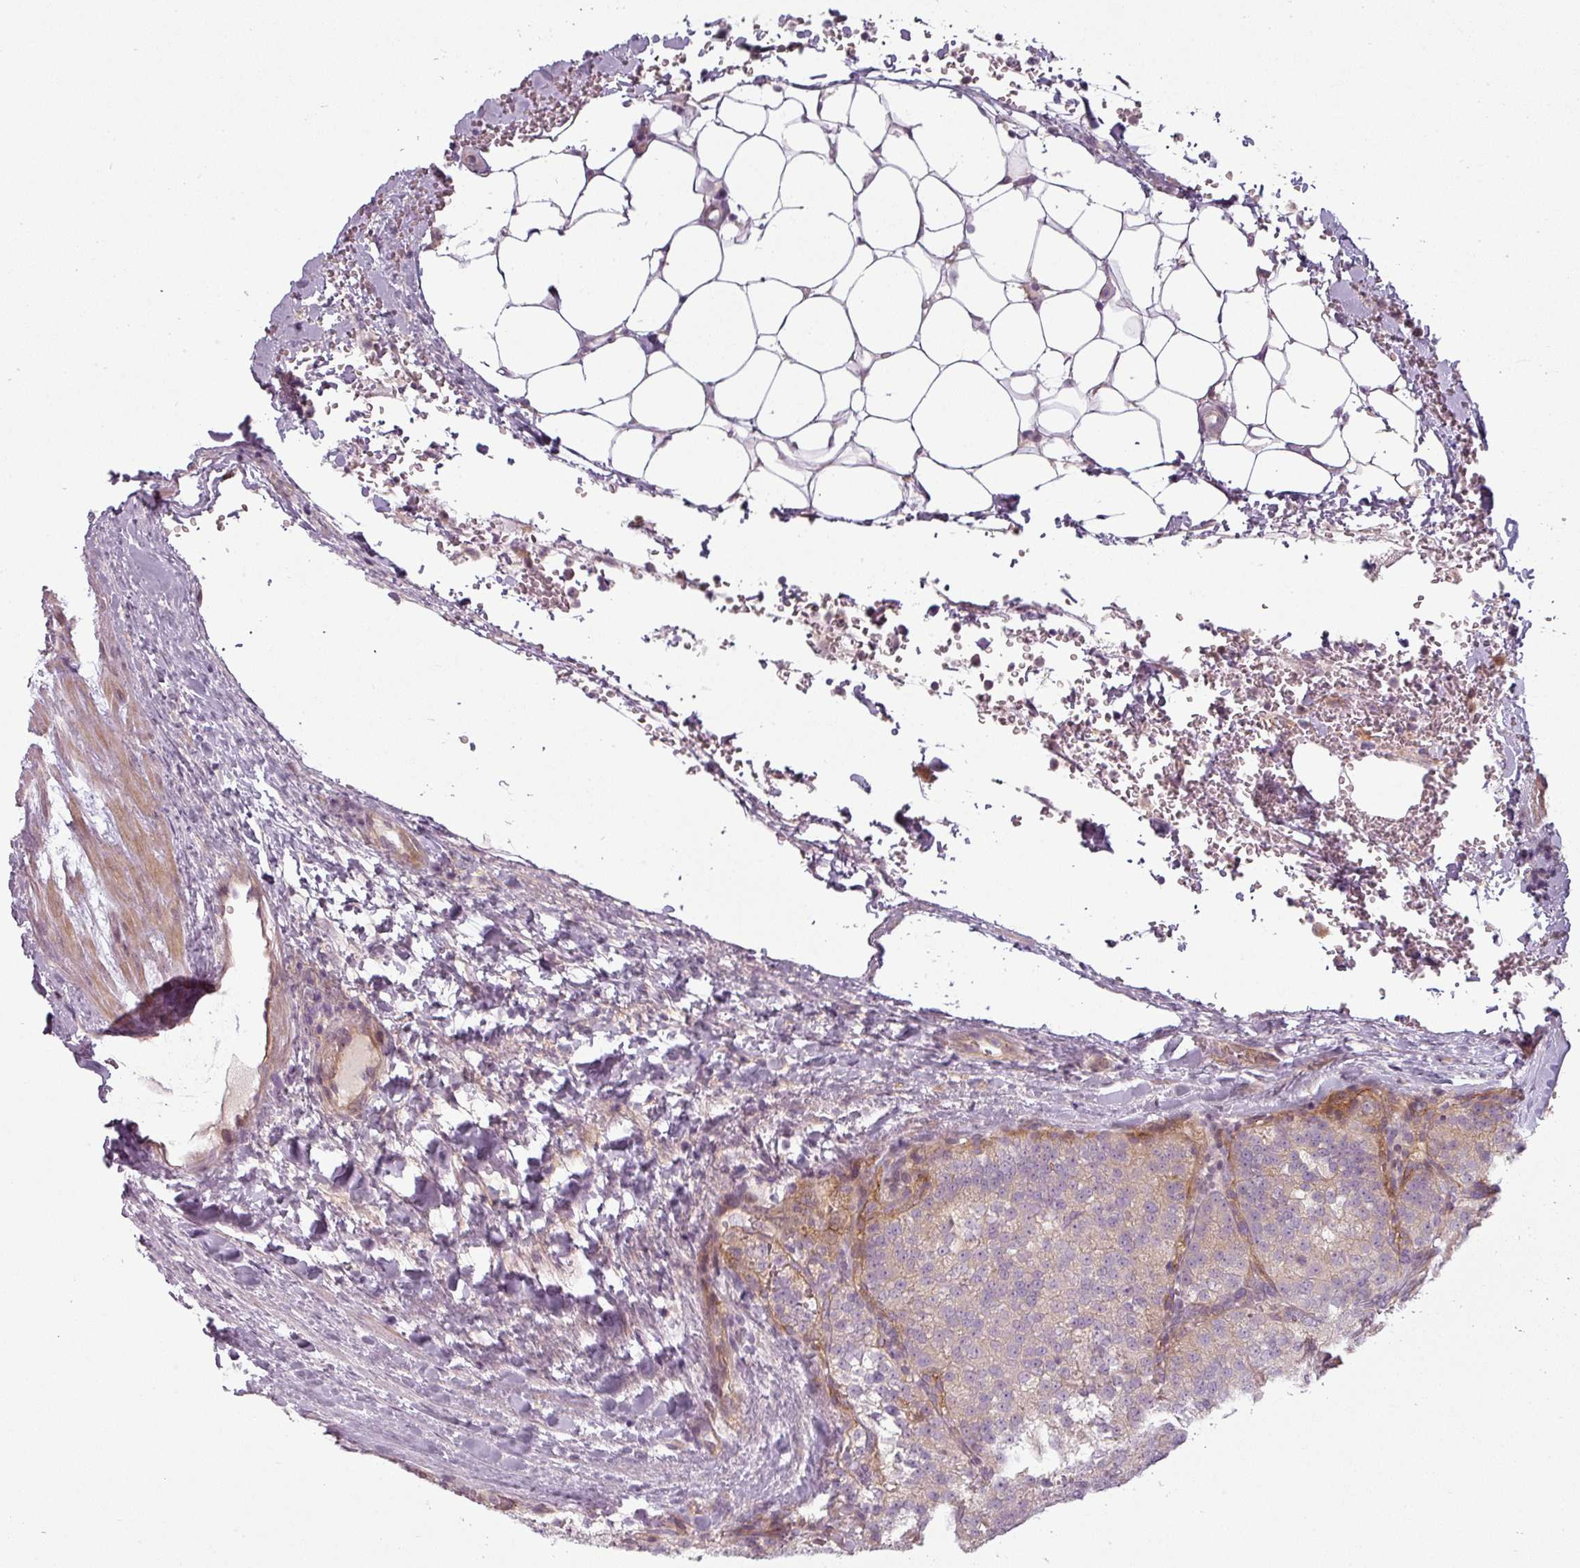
{"staining": {"intensity": "negative", "quantity": "none", "location": "none"}, "tissue": "renal cancer", "cell_type": "Tumor cells", "image_type": "cancer", "snomed": [{"axis": "morphology", "description": "Adenocarcinoma, NOS"}, {"axis": "topography", "description": "Kidney"}], "caption": "Renal cancer (adenocarcinoma) was stained to show a protein in brown. There is no significant positivity in tumor cells.", "gene": "SLC16A9", "patient": {"sex": "female", "age": 63}}